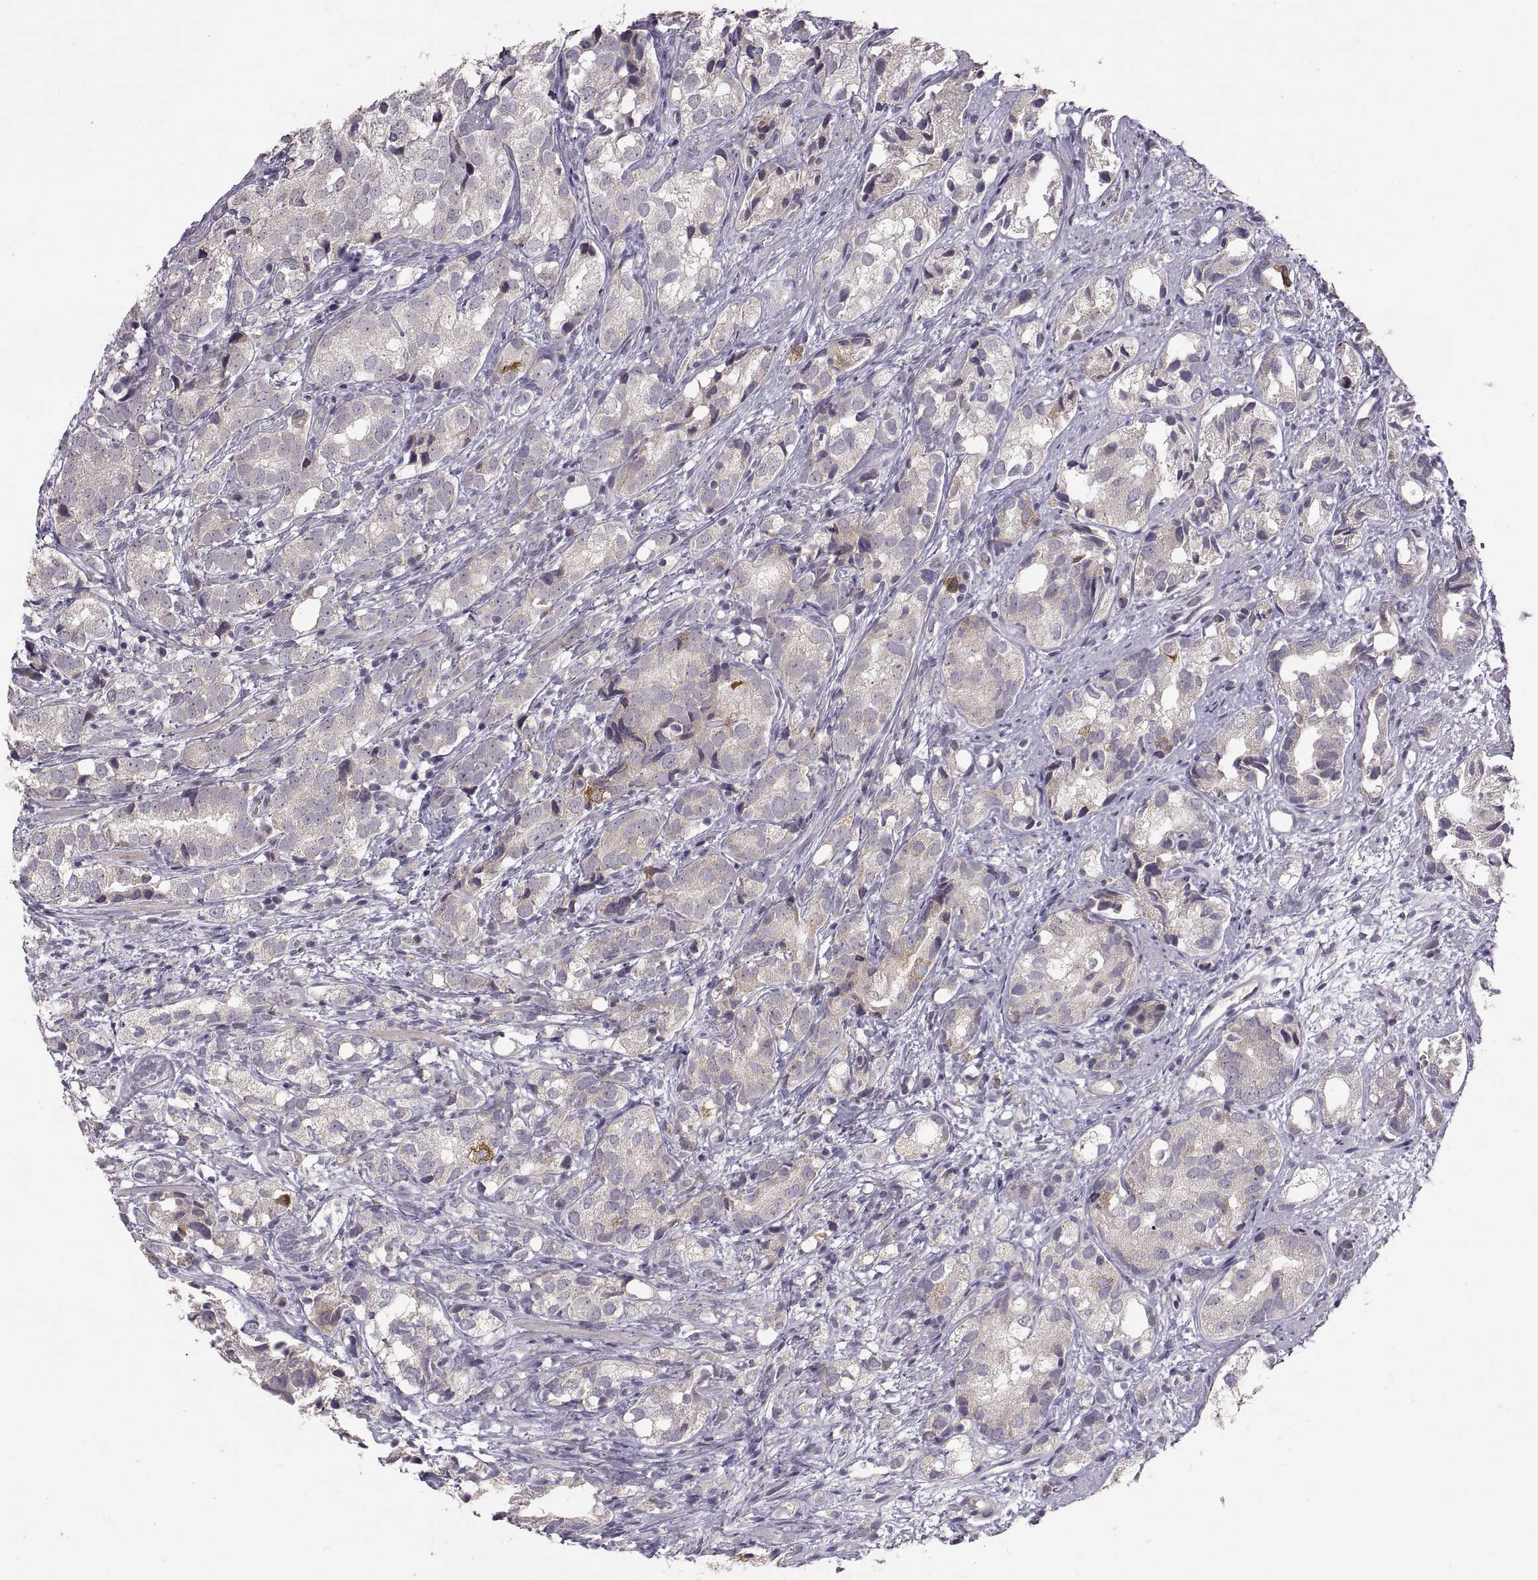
{"staining": {"intensity": "moderate", "quantity": "<25%", "location": "cytoplasmic/membranous"}, "tissue": "prostate cancer", "cell_type": "Tumor cells", "image_type": "cancer", "snomed": [{"axis": "morphology", "description": "Adenocarcinoma, High grade"}, {"axis": "topography", "description": "Prostate"}], "caption": "IHC micrograph of neoplastic tissue: prostate cancer stained using IHC exhibits low levels of moderate protein expression localized specifically in the cytoplasmic/membranous of tumor cells, appearing as a cytoplasmic/membranous brown color.", "gene": "HMGCR", "patient": {"sex": "male", "age": 82}}